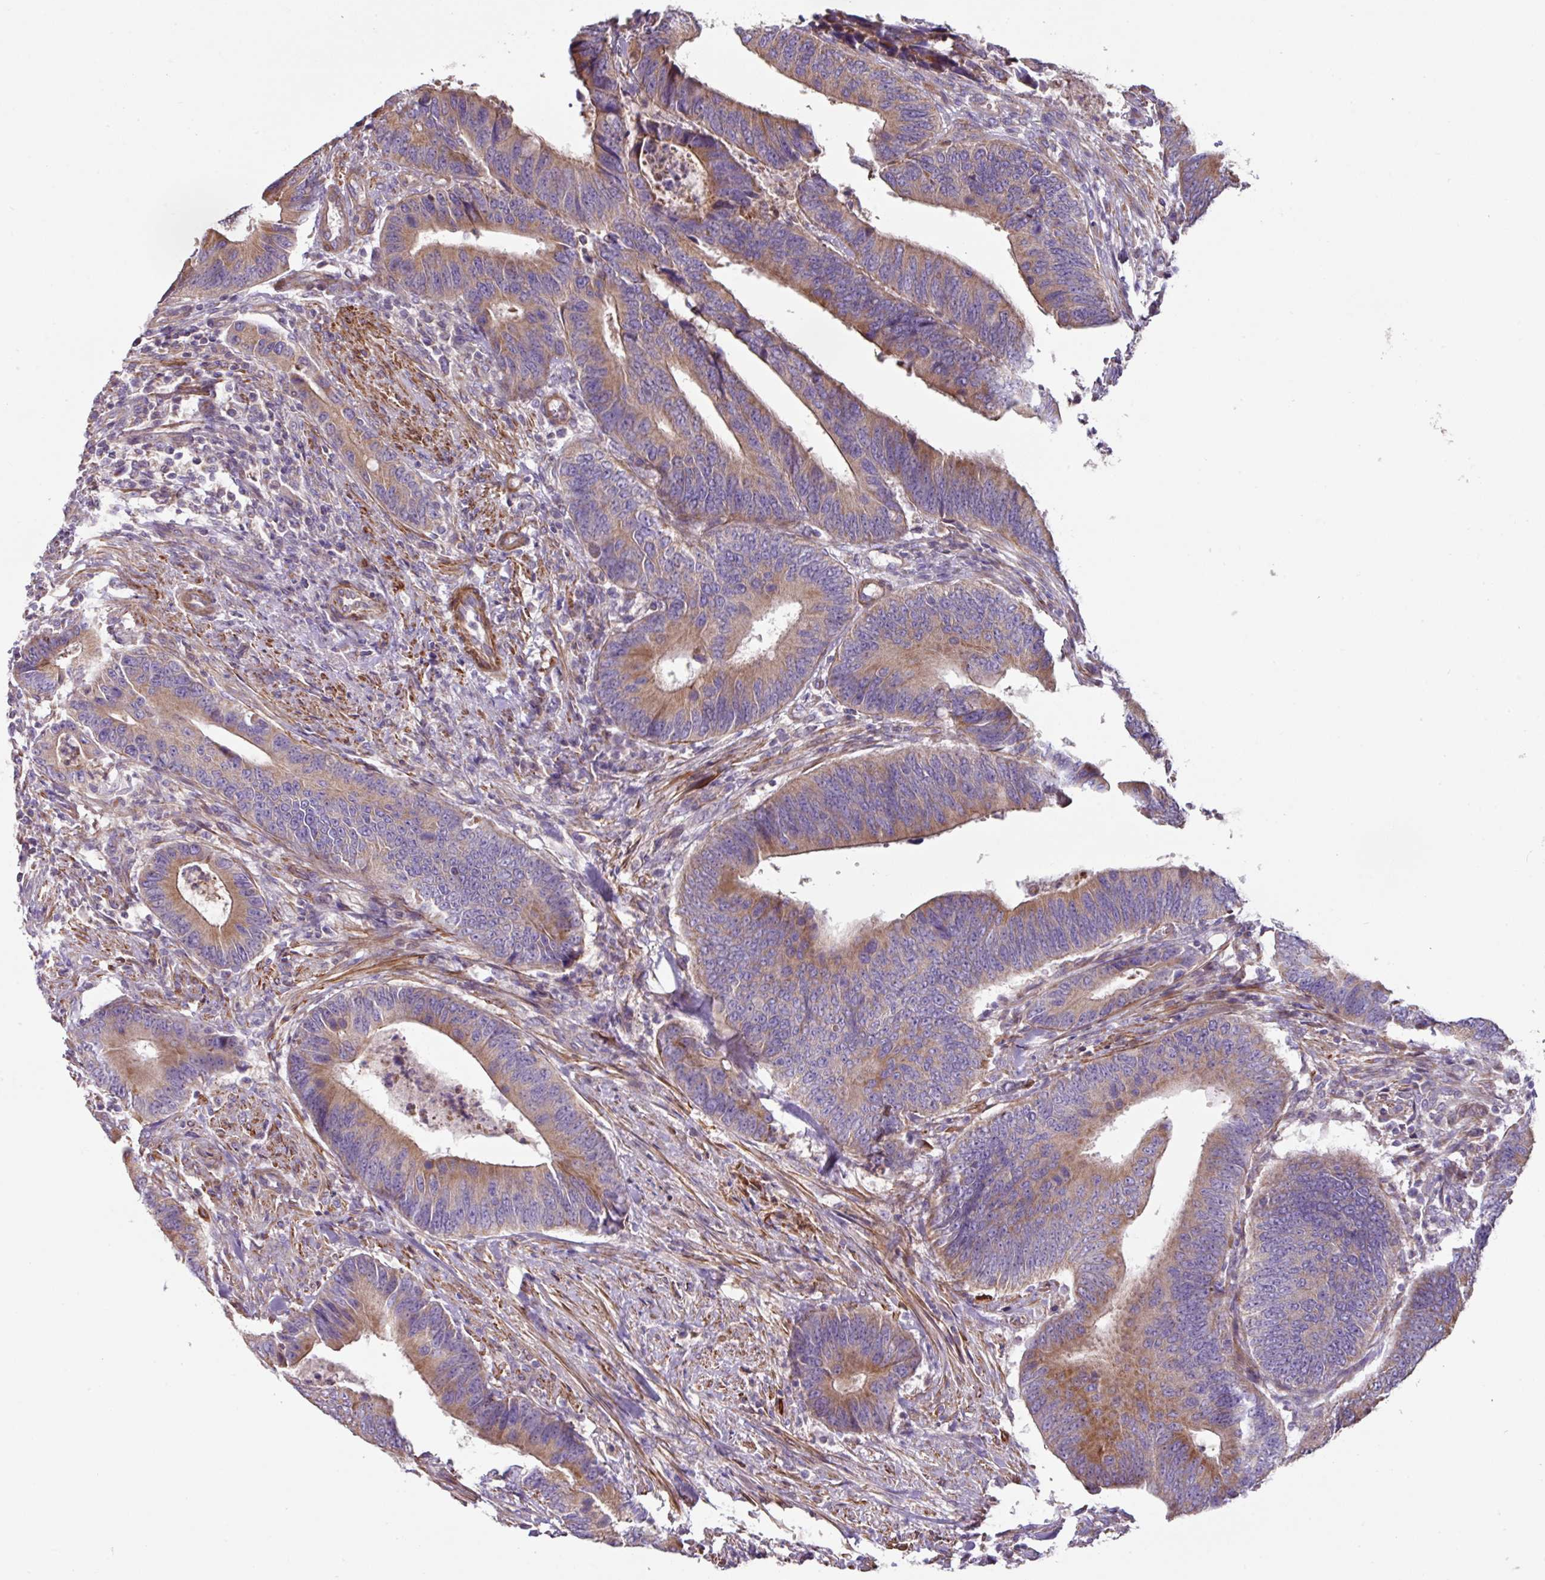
{"staining": {"intensity": "moderate", "quantity": ">75%", "location": "cytoplasmic/membranous"}, "tissue": "colorectal cancer", "cell_type": "Tumor cells", "image_type": "cancer", "snomed": [{"axis": "morphology", "description": "Adenocarcinoma, NOS"}, {"axis": "topography", "description": "Colon"}], "caption": "Protein staining by IHC reveals moderate cytoplasmic/membranous staining in about >75% of tumor cells in colorectal cancer.", "gene": "MRRF", "patient": {"sex": "male", "age": 87}}